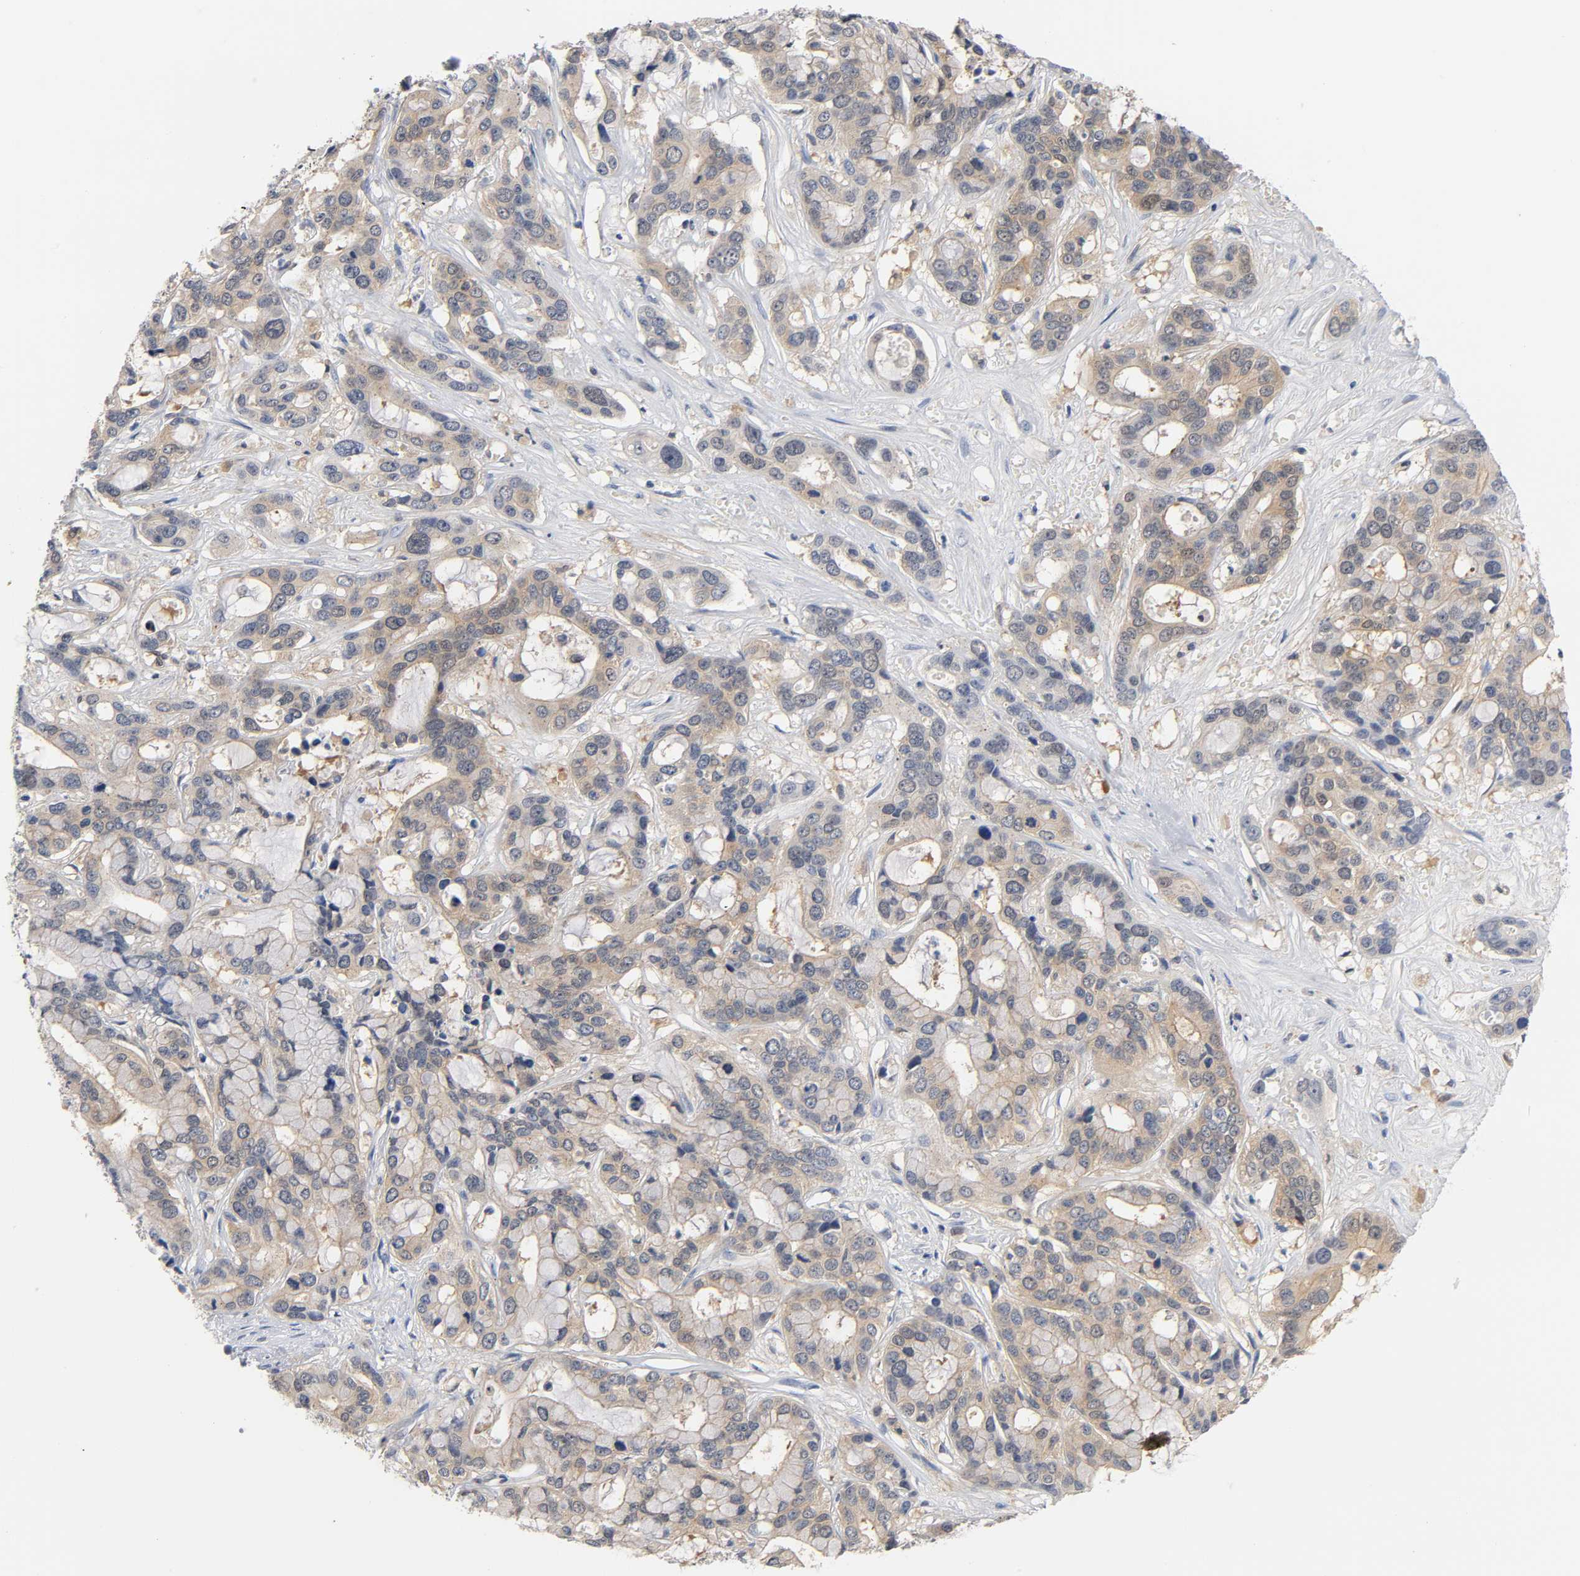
{"staining": {"intensity": "weak", "quantity": ">75%", "location": "cytoplasmic/membranous"}, "tissue": "liver cancer", "cell_type": "Tumor cells", "image_type": "cancer", "snomed": [{"axis": "morphology", "description": "Cholangiocarcinoma"}, {"axis": "topography", "description": "Liver"}], "caption": "Cholangiocarcinoma (liver) tissue displays weak cytoplasmic/membranous staining in approximately >75% of tumor cells, visualized by immunohistochemistry.", "gene": "FYN", "patient": {"sex": "female", "age": 65}}